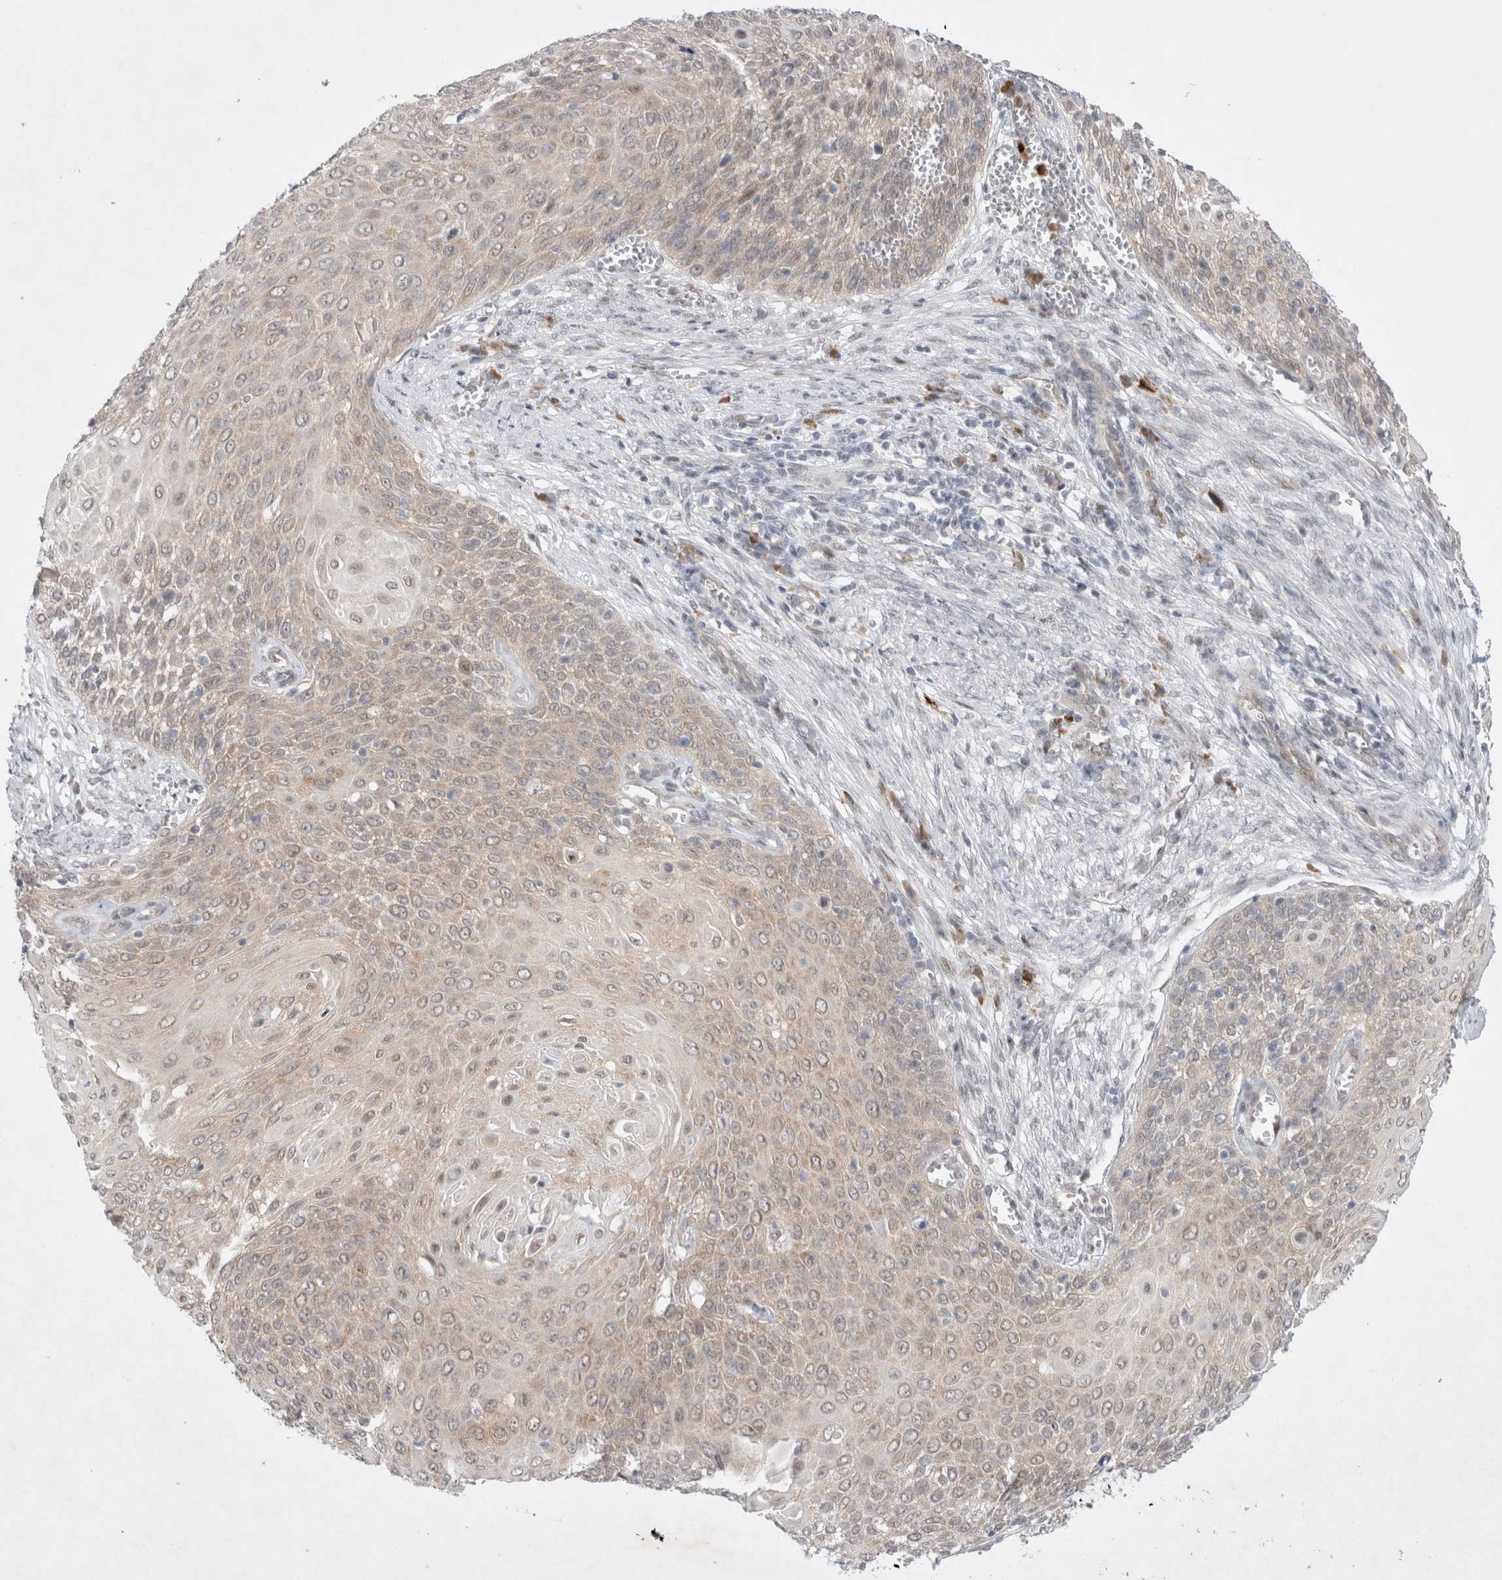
{"staining": {"intensity": "negative", "quantity": "none", "location": "none"}, "tissue": "cervical cancer", "cell_type": "Tumor cells", "image_type": "cancer", "snomed": [{"axis": "morphology", "description": "Squamous cell carcinoma, NOS"}, {"axis": "topography", "description": "Cervix"}], "caption": "Immunohistochemistry image of neoplastic tissue: human cervical squamous cell carcinoma stained with DAB demonstrates no significant protein staining in tumor cells.", "gene": "WIPF2", "patient": {"sex": "female", "age": 39}}